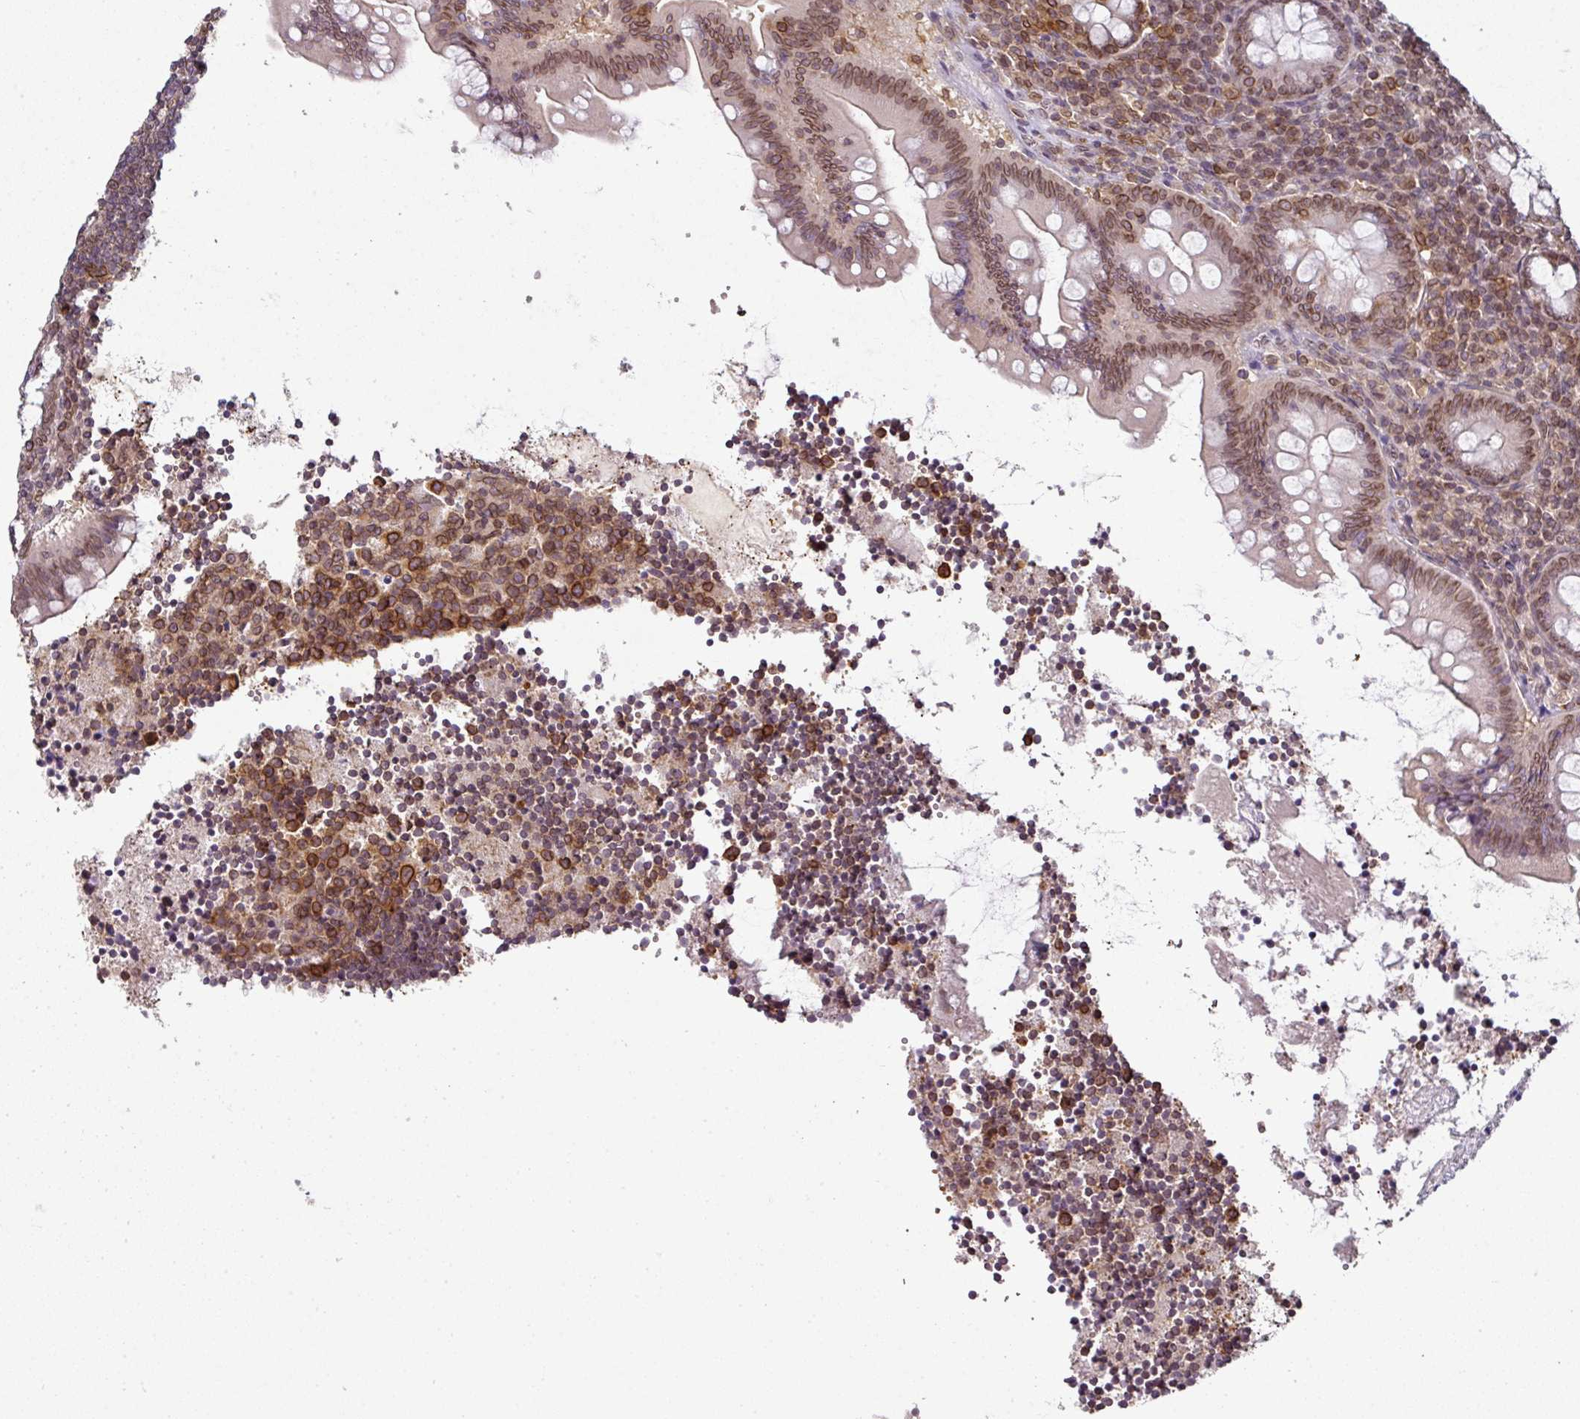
{"staining": {"intensity": "moderate", "quantity": ">75%", "location": "cytoplasmic/membranous,nuclear"}, "tissue": "appendix", "cell_type": "Glandular cells", "image_type": "normal", "snomed": [{"axis": "morphology", "description": "Normal tissue, NOS"}, {"axis": "topography", "description": "Appendix"}], "caption": "An immunohistochemistry histopathology image of unremarkable tissue is shown. Protein staining in brown shows moderate cytoplasmic/membranous,nuclear positivity in appendix within glandular cells. (DAB IHC, brown staining for protein, blue staining for nuclei).", "gene": "RANGAP1", "patient": {"sex": "female", "age": 33}}